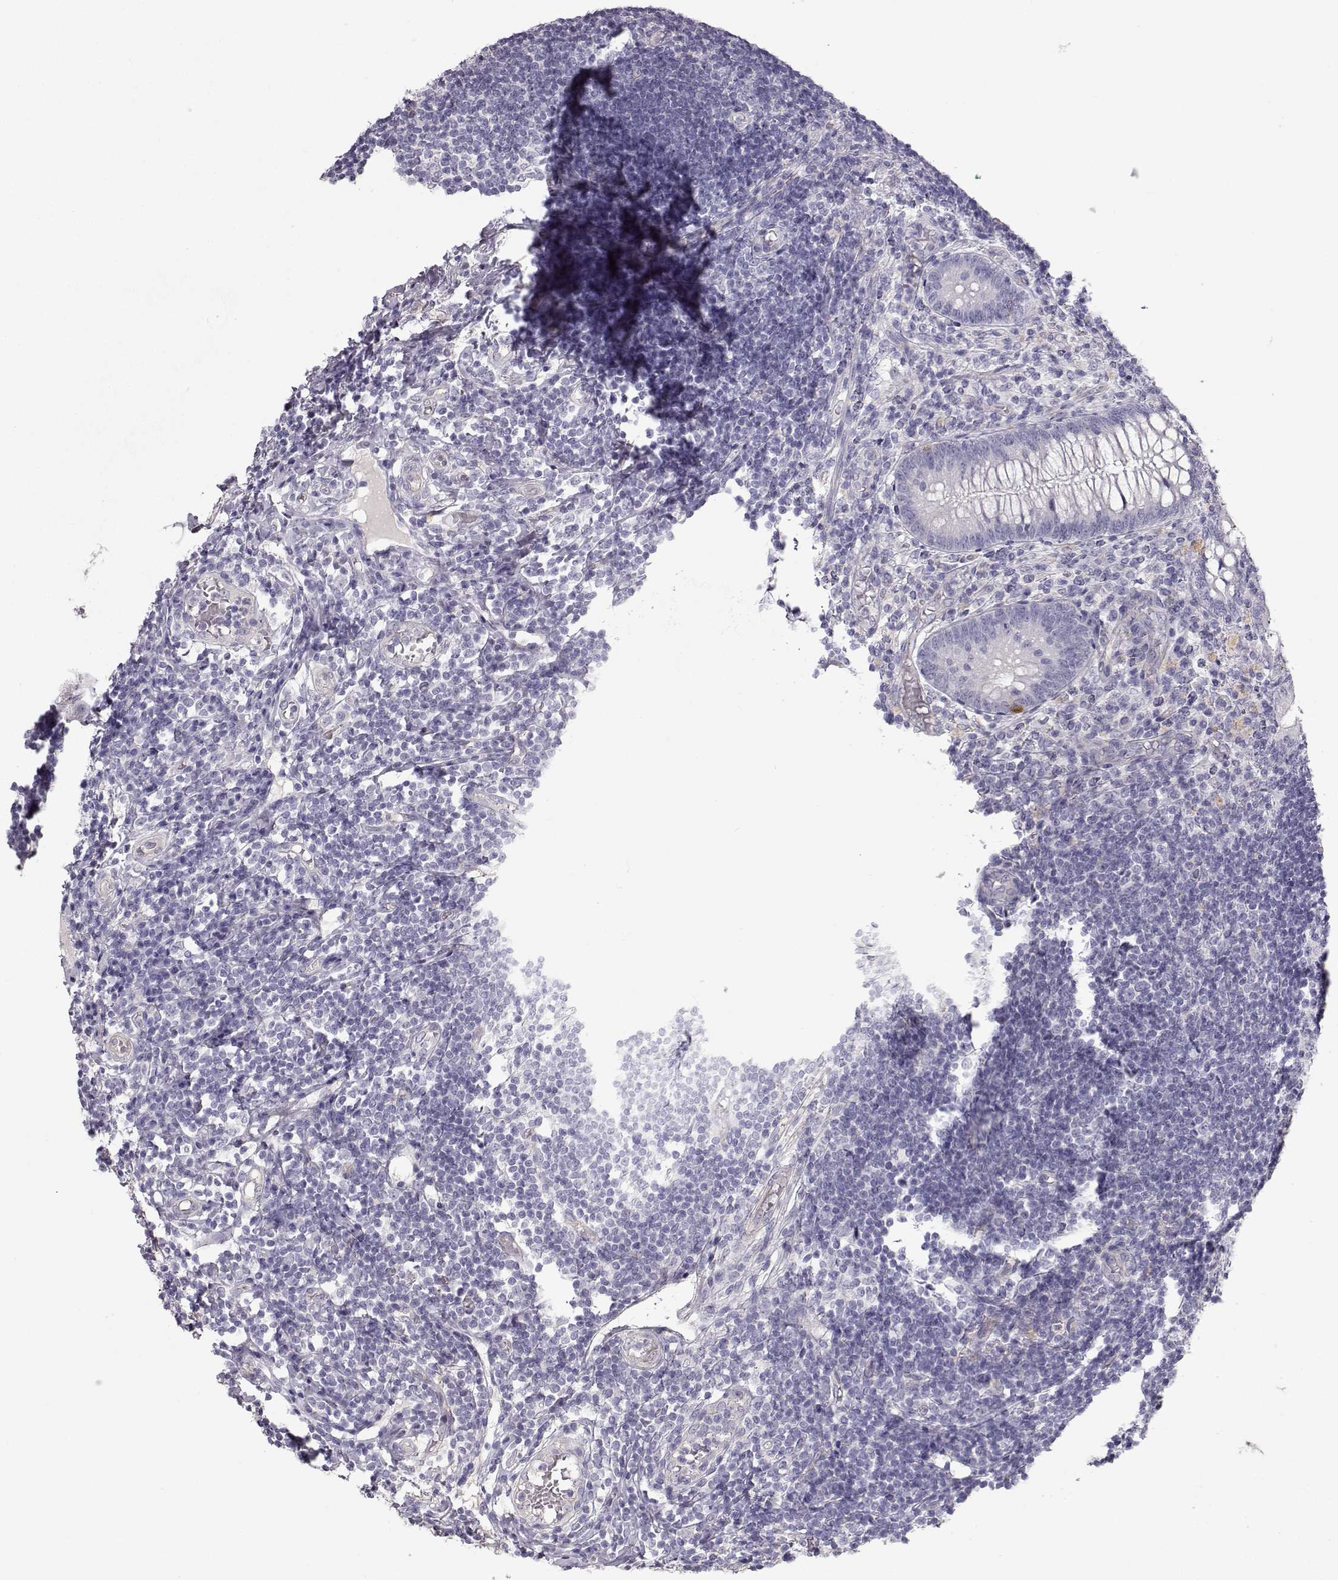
{"staining": {"intensity": "negative", "quantity": "none", "location": "none"}, "tissue": "appendix", "cell_type": "Glandular cells", "image_type": "normal", "snomed": [{"axis": "morphology", "description": "Normal tissue, NOS"}, {"axis": "morphology", "description": "Inflammation, NOS"}, {"axis": "topography", "description": "Appendix"}], "caption": "IHC of unremarkable appendix shows no staining in glandular cells.", "gene": "SLC18A1", "patient": {"sex": "male", "age": 16}}